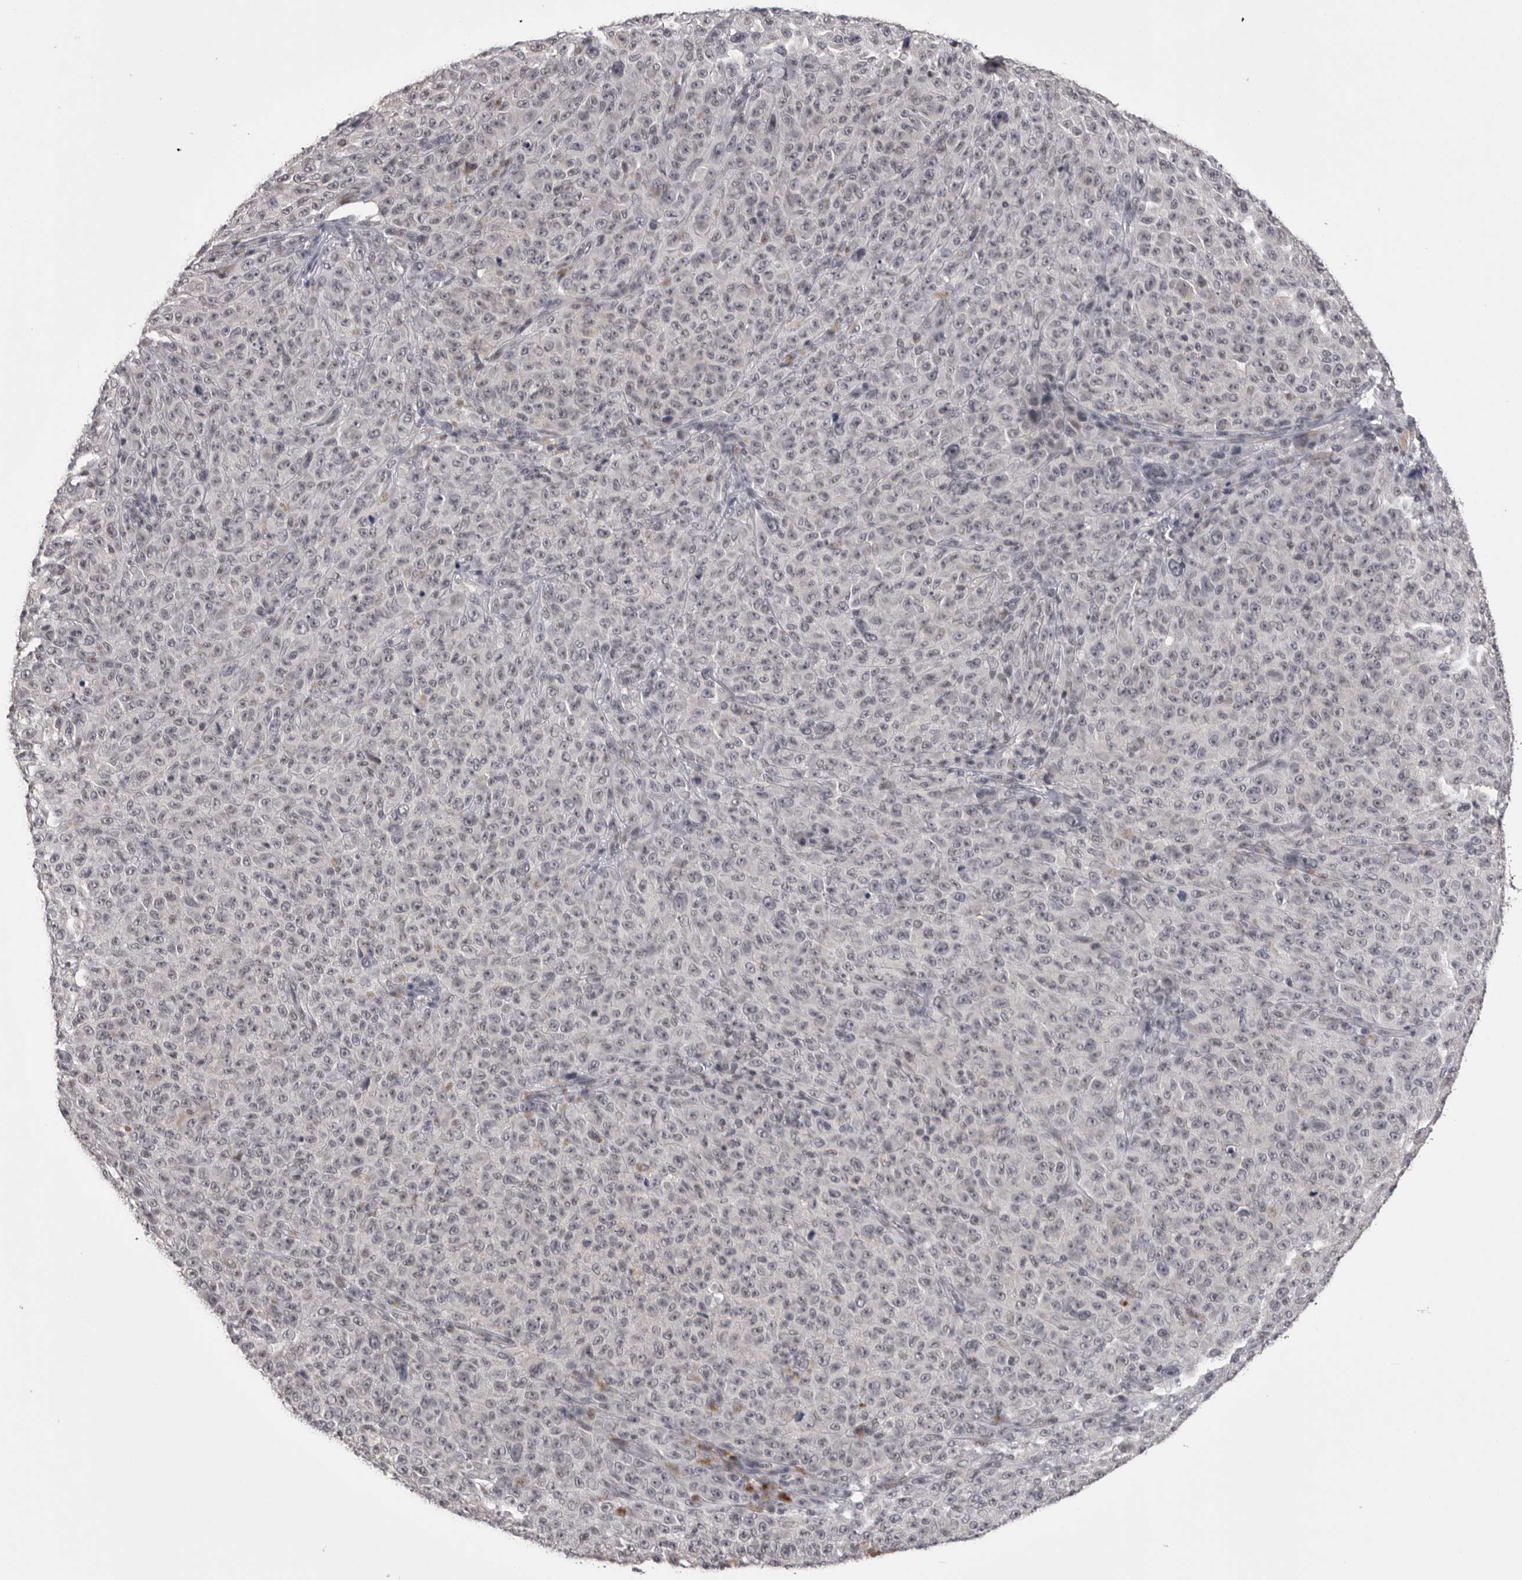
{"staining": {"intensity": "negative", "quantity": "none", "location": "none"}, "tissue": "melanoma", "cell_type": "Tumor cells", "image_type": "cancer", "snomed": [{"axis": "morphology", "description": "Malignant melanoma, NOS"}, {"axis": "topography", "description": "Skin"}], "caption": "Melanoma was stained to show a protein in brown. There is no significant positivity in tumor cells. The staining is performed using DAB (3,3'-diaminobenzidine) brown chromogen with nuclei counter-stained in using hematoxylin.", "gene": "DLG2", "patient": {"sex": "female", "age": 82}}